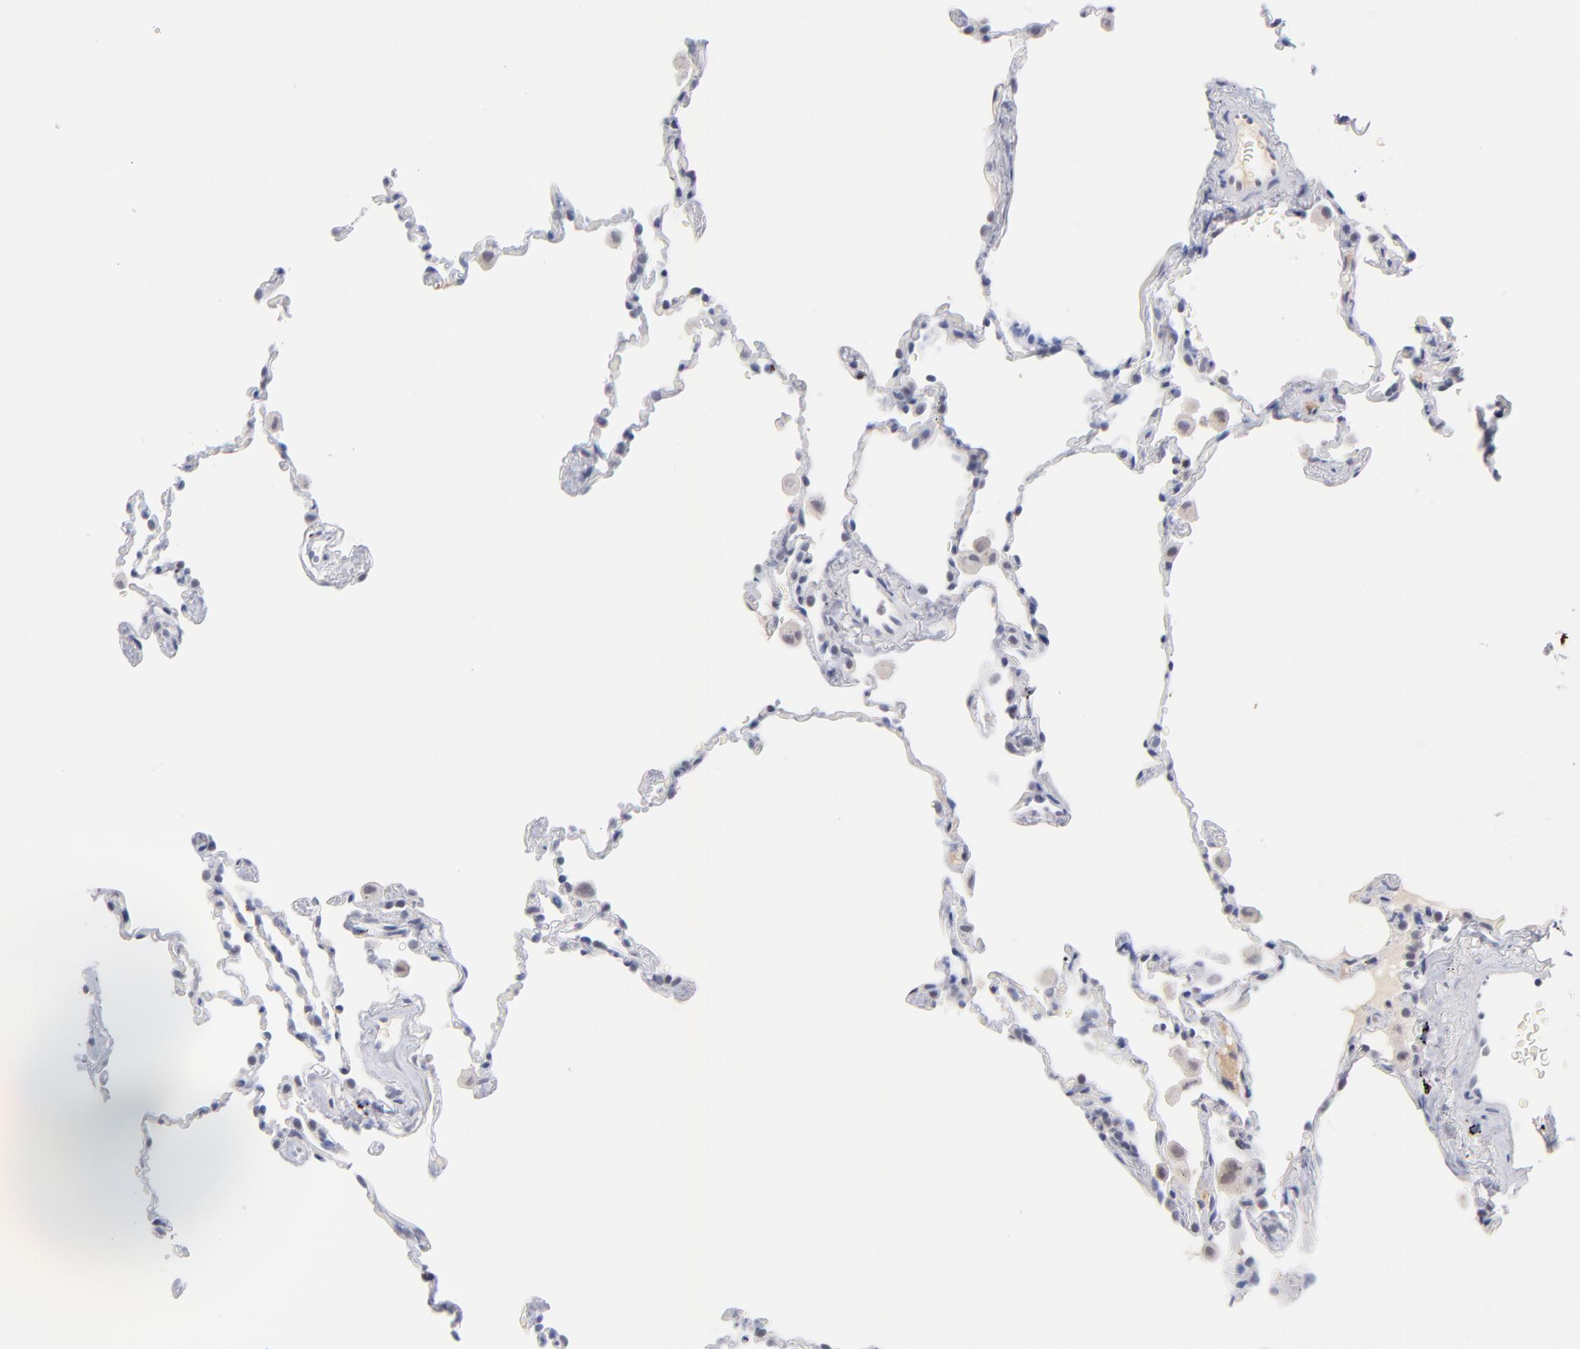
{"staining": {"intensity": "negative", "quantity": "none", "location": "none"}, "tissue": "lung", "cell_type": "Alveolar cells", "image_type": "normal", "snomed": [{"axis": "morphology", "description": "Normal tissue, NOS"}, {"axis": "morphology", "description": "Soft tissue tumor metastatic"}, {"axis": "topography", "description": "Lung"}], "caption": "There is no significant positivity in alveolar cells of lung. The staining was performed using DAB to visualize the protein expression in brown, while the nuclei were stained in blue with hematoxylin (Magnification: 20x).", "gene": "WSB1", "patient": {"sex": "male", "age": 59}}